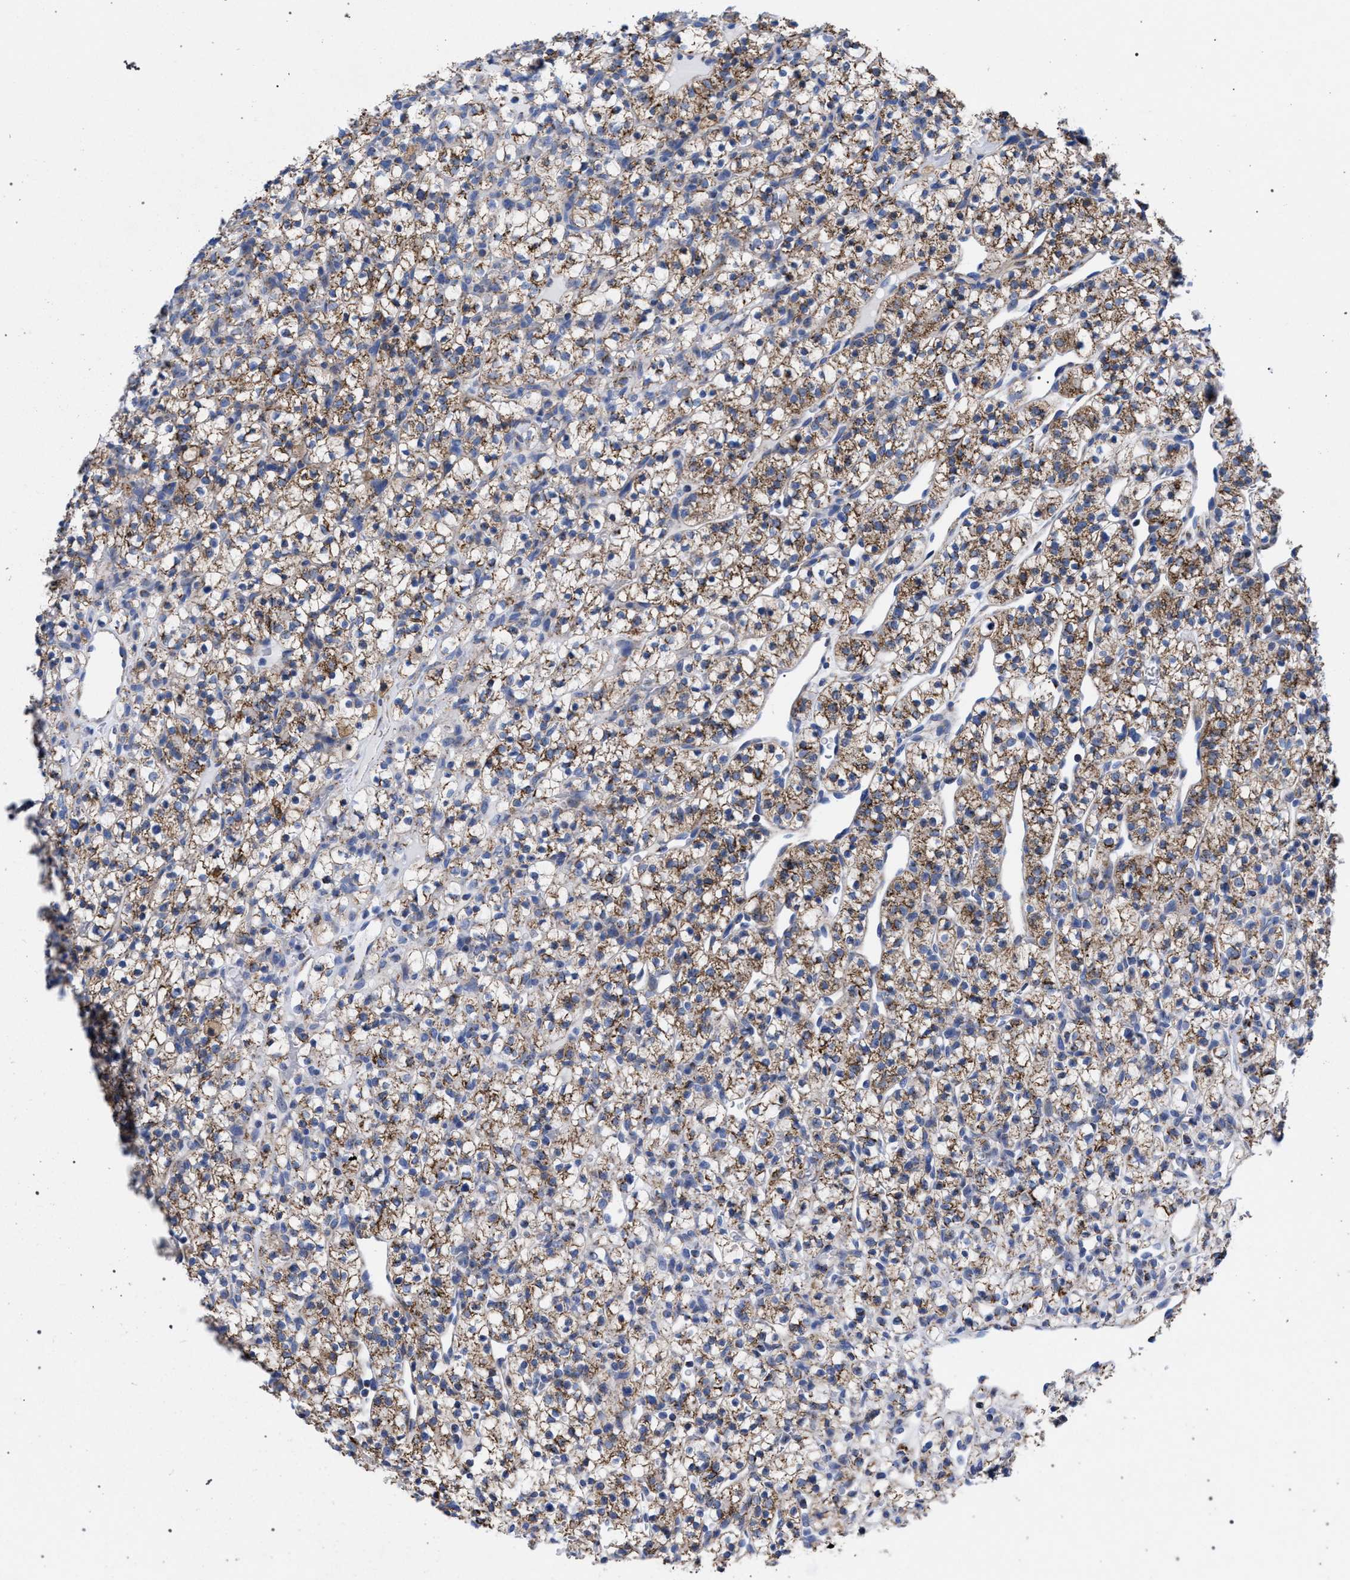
{"staining": {"intensity": "moderate", "quantity": ">75%", "location": "cytoplasmic/membranous"}, "tissue": "renal cancer", "cell_type": "Tumor cells", "image_type": "cancer", "snomed": [{"axis": "morphology", "description": "Adenocarcinoma, NOS"}, {"axis": "topography", "description": "Kidney"}], "caption": "Approximately >75% of tumor cells in human renal cancer reveal moderate cytoplasmic/membranous protein expression as visualized by brown immunohistochemical staining.", "gene": "ACADS", "patient": {"sex": "female", "age": 57}}